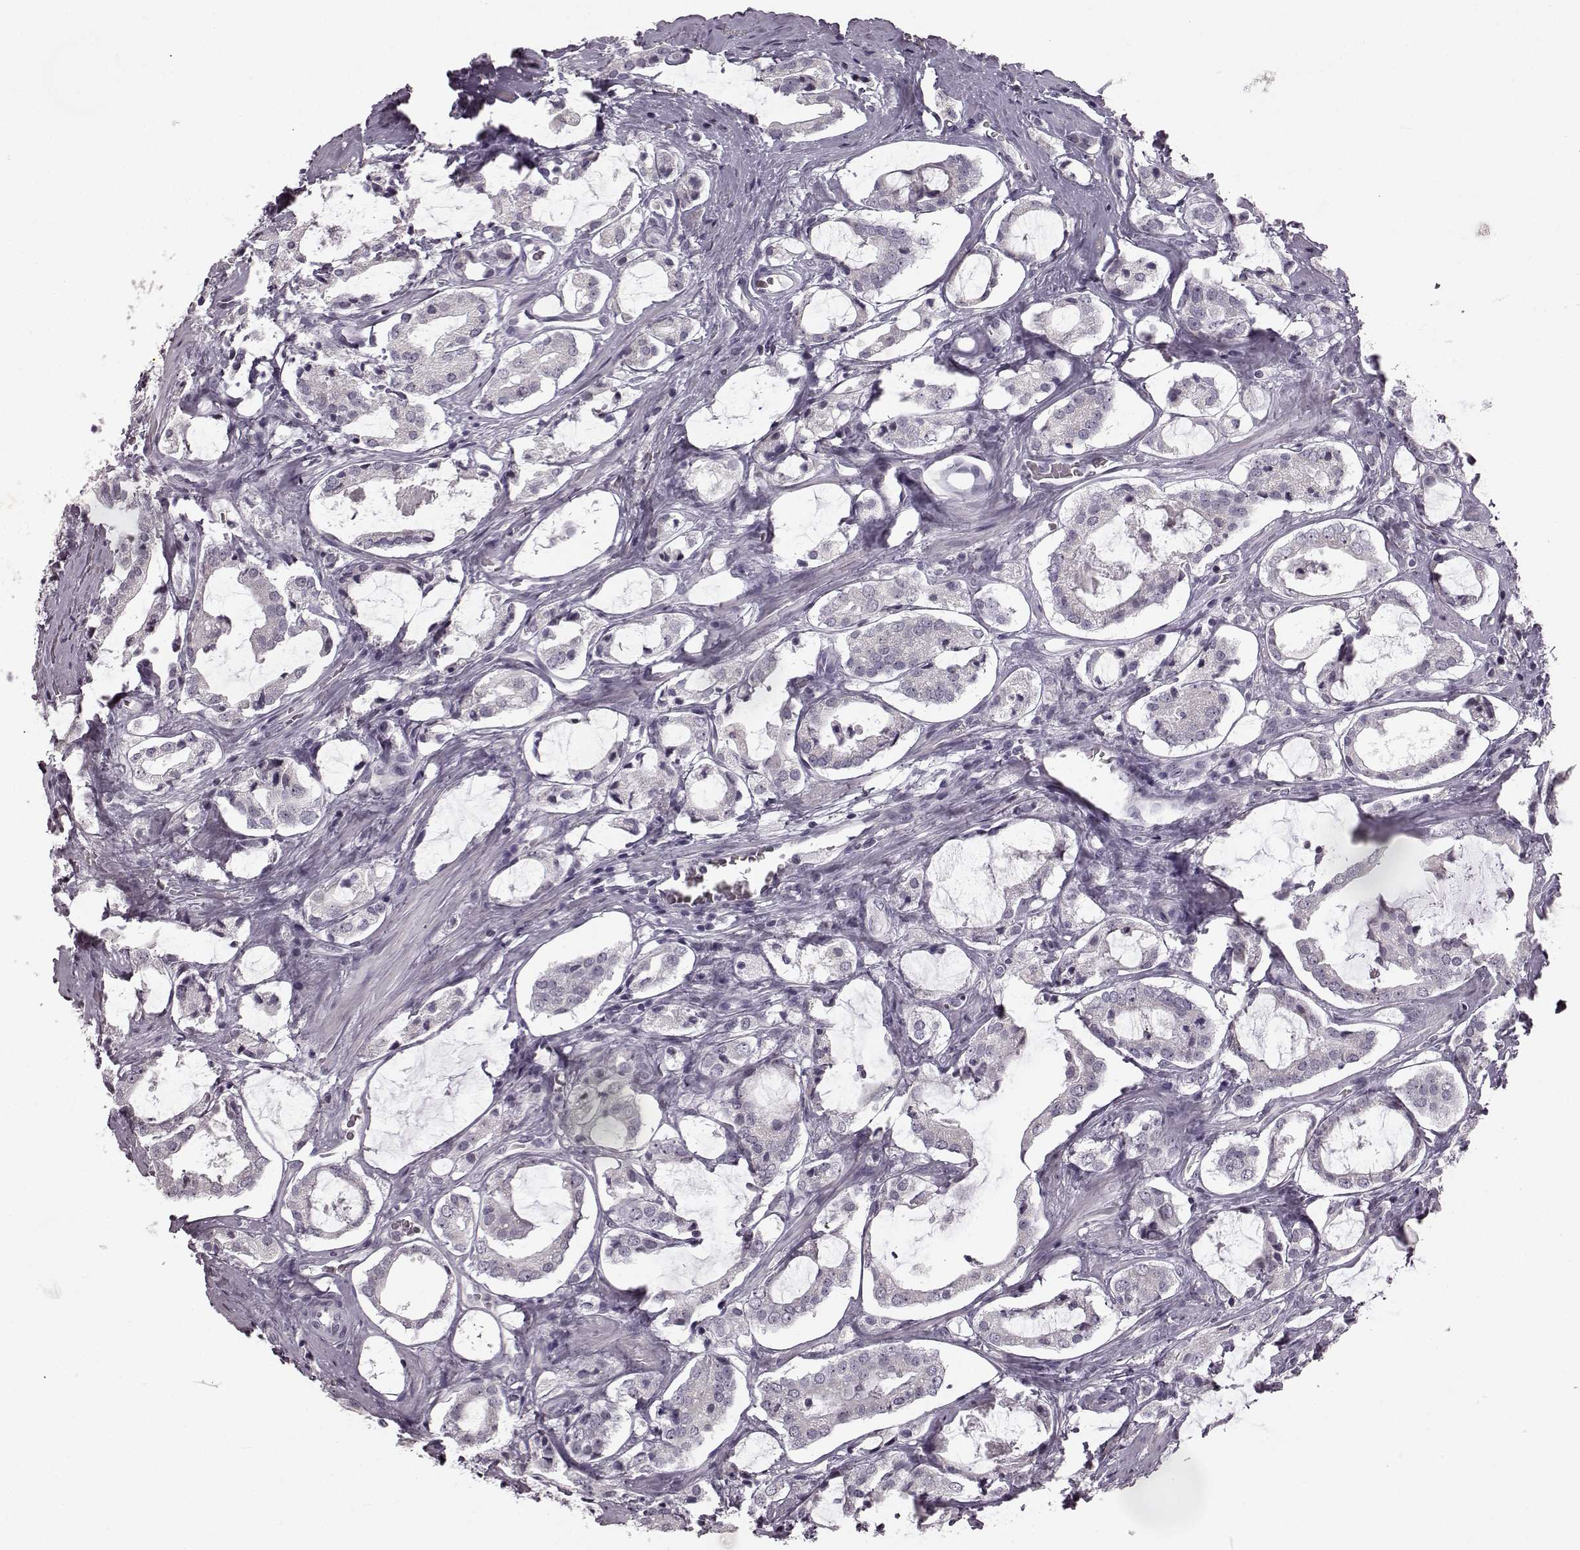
{"staining": {"intensity": "negative", "quantity": "none", "location": "none"}, "tissue": "prostate cancer", "cell_type": "Tumor cells", "image_type": "cancer", "snomed": [{"axis": "morphology", "description": "Adenocarcinoma, NOS"}, {"axis": "topography", "description": "Prostate"}], "caption": "An IHC micrograph of prostate cancer (adenocarcinoma) is shown. There is no staining in tumor cells of prostate cancer (adenocarcinoma).", "gene": "SEMG2", "patient": {"sex": "male", "age": 66}}